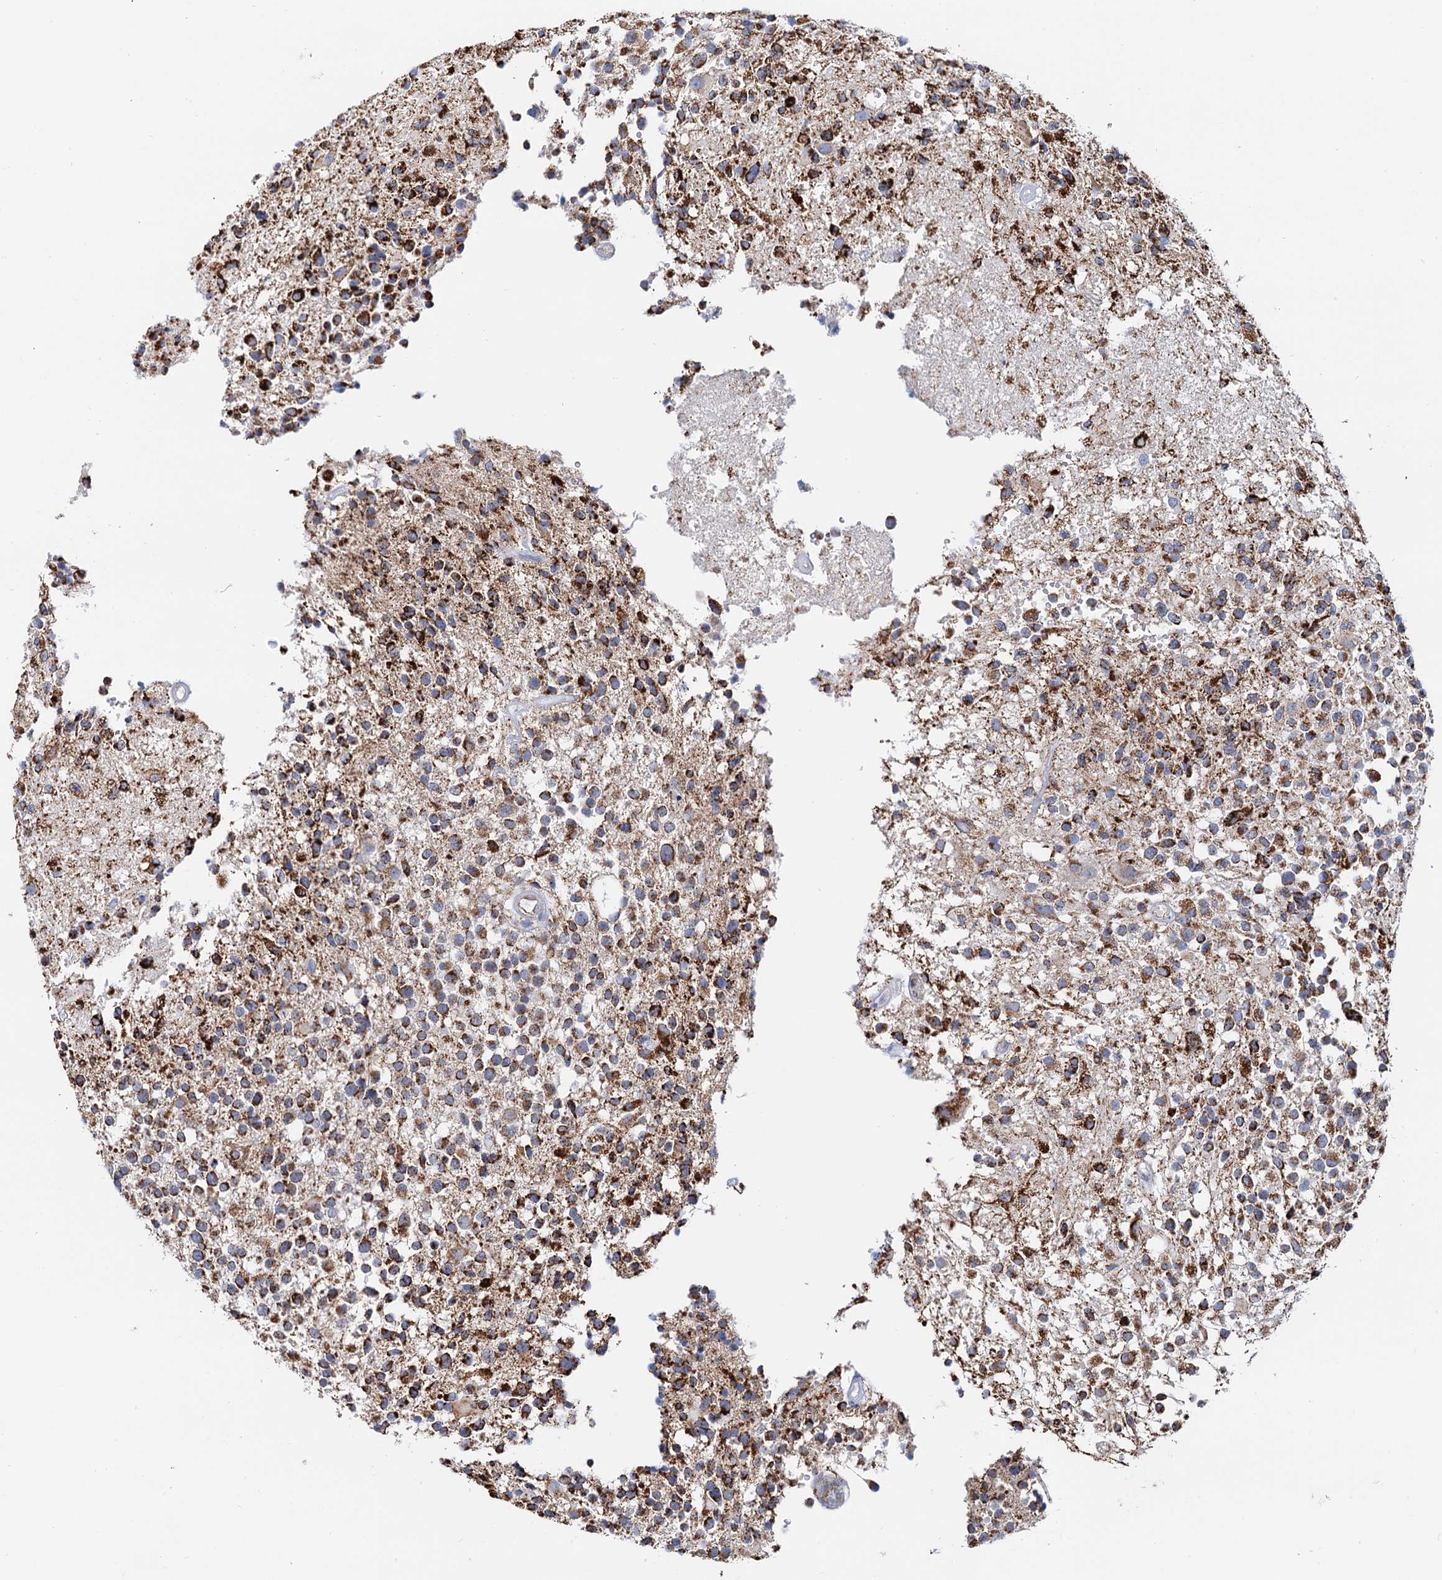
{"staining": {"intensity": "moderate", "quantity": ">75%", "location": "cytoplasmic/membranous"}, "tissue": "glioma", "cell_type": "Tumor cells", "image_type": "cancer", "snomed": [{"axis": "morphology", "description": "Glioma, malignant, High grade"}, {"axis": "morphology", "description": "Glioblastoma, NOS"}, {"axis": "topography", "description": "Brain"}], "caption": "Approximately >75% of tumor cells in human glioblastoma display moderate cytoplasmic/membranous protein positivity as visualized by brown immunohistochemical staining.", "gene": "C2CD3", "patient": {"sex": "male", "age": 60}}